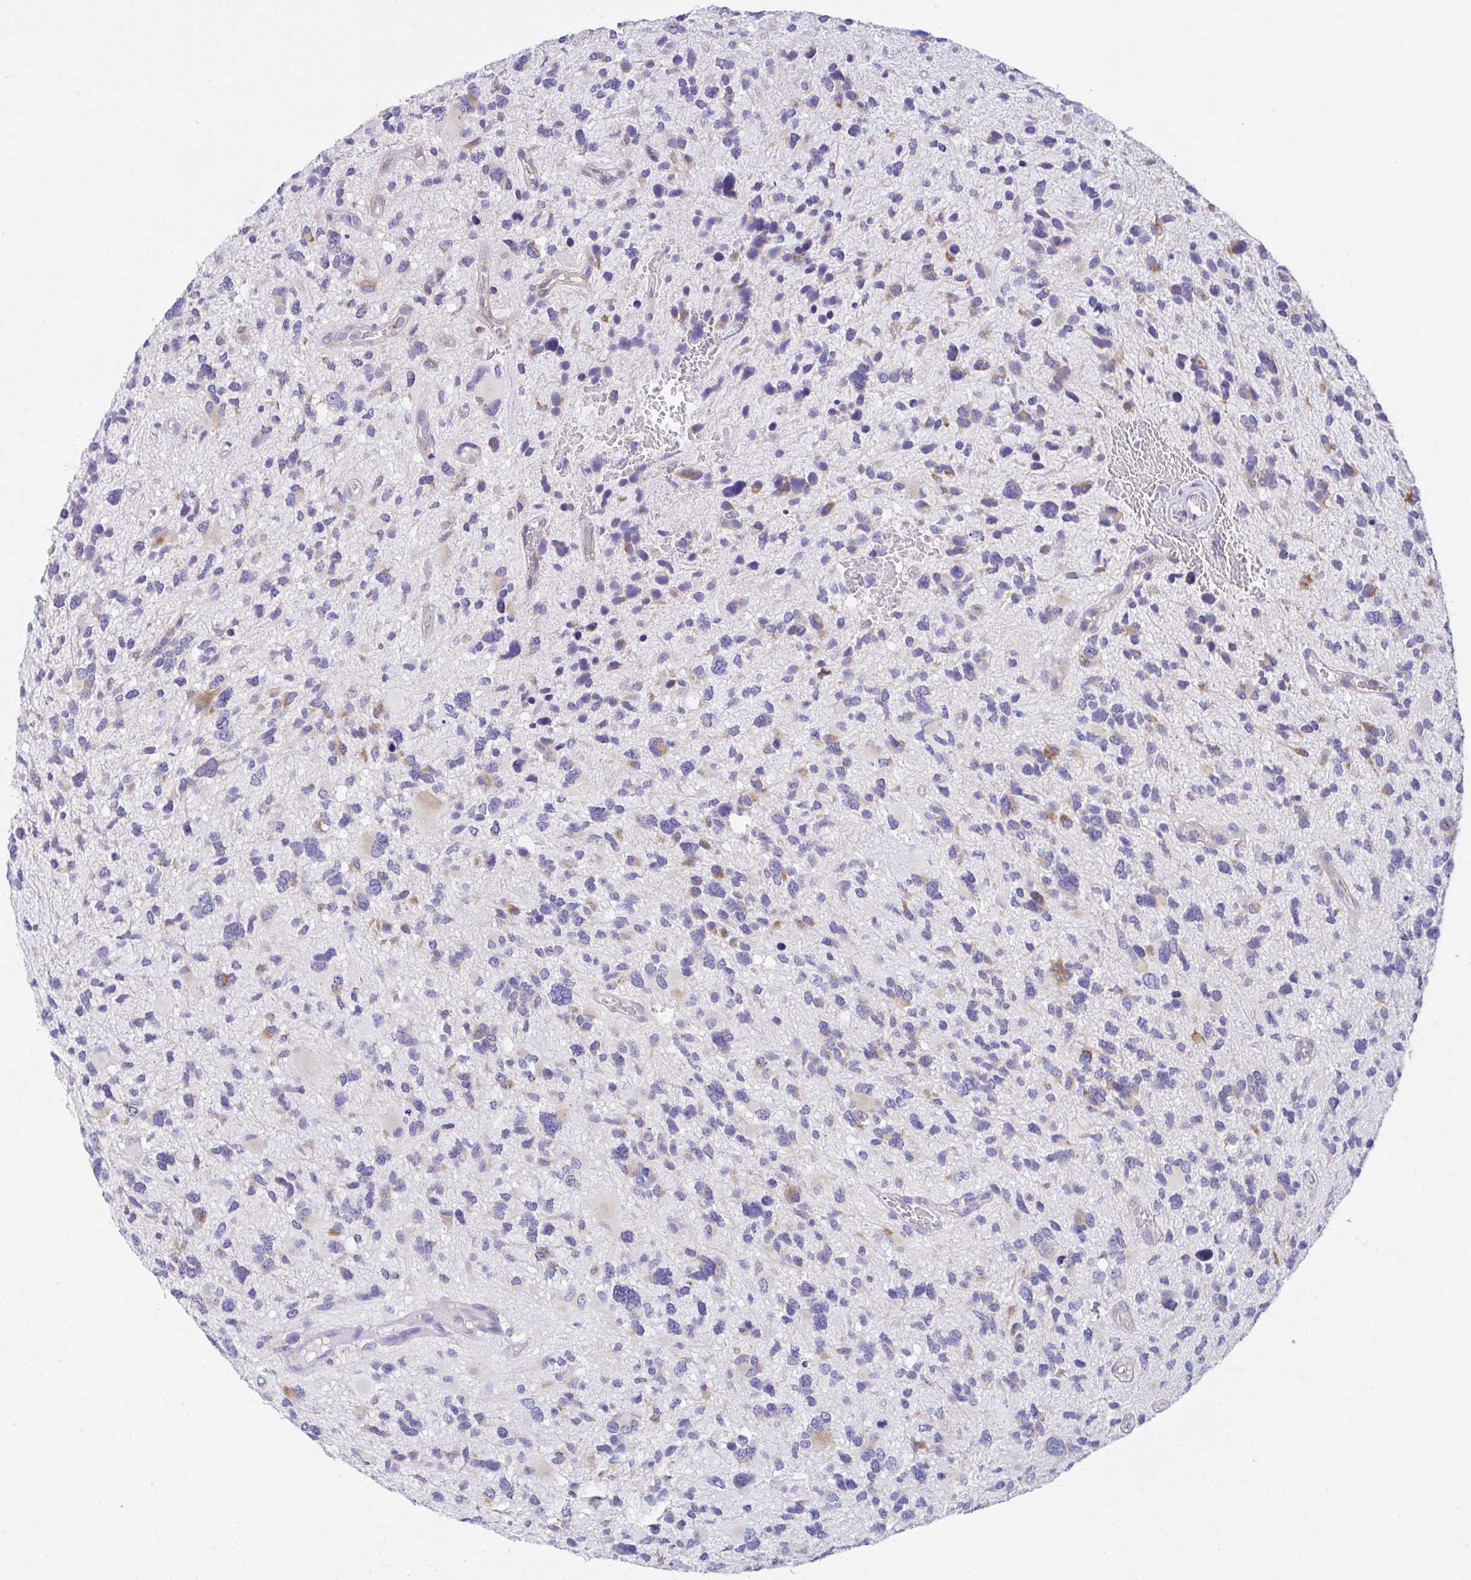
{"staining": {"intensity": "moderate", "quantity": "<25%", "location": "cytoplasmic/membranous"}, "tissue": "glioma", "cell_type": "Tumor cells", "image_type": "cancer", "snomed": [{"axis": "morphology", "description": "Glioma, malignant, High grade"}, {"axis": "topography", "description": "Brain"}], "caption": "Approximately <25% of tumor cells in malignant glioma (high-grade) reveal moderate cytoplasmic/membranous protein staining as visualized by brown immunohistochemical staining.", "gene": "MIA3", "patient": {"sex": "female", "age": 11}}